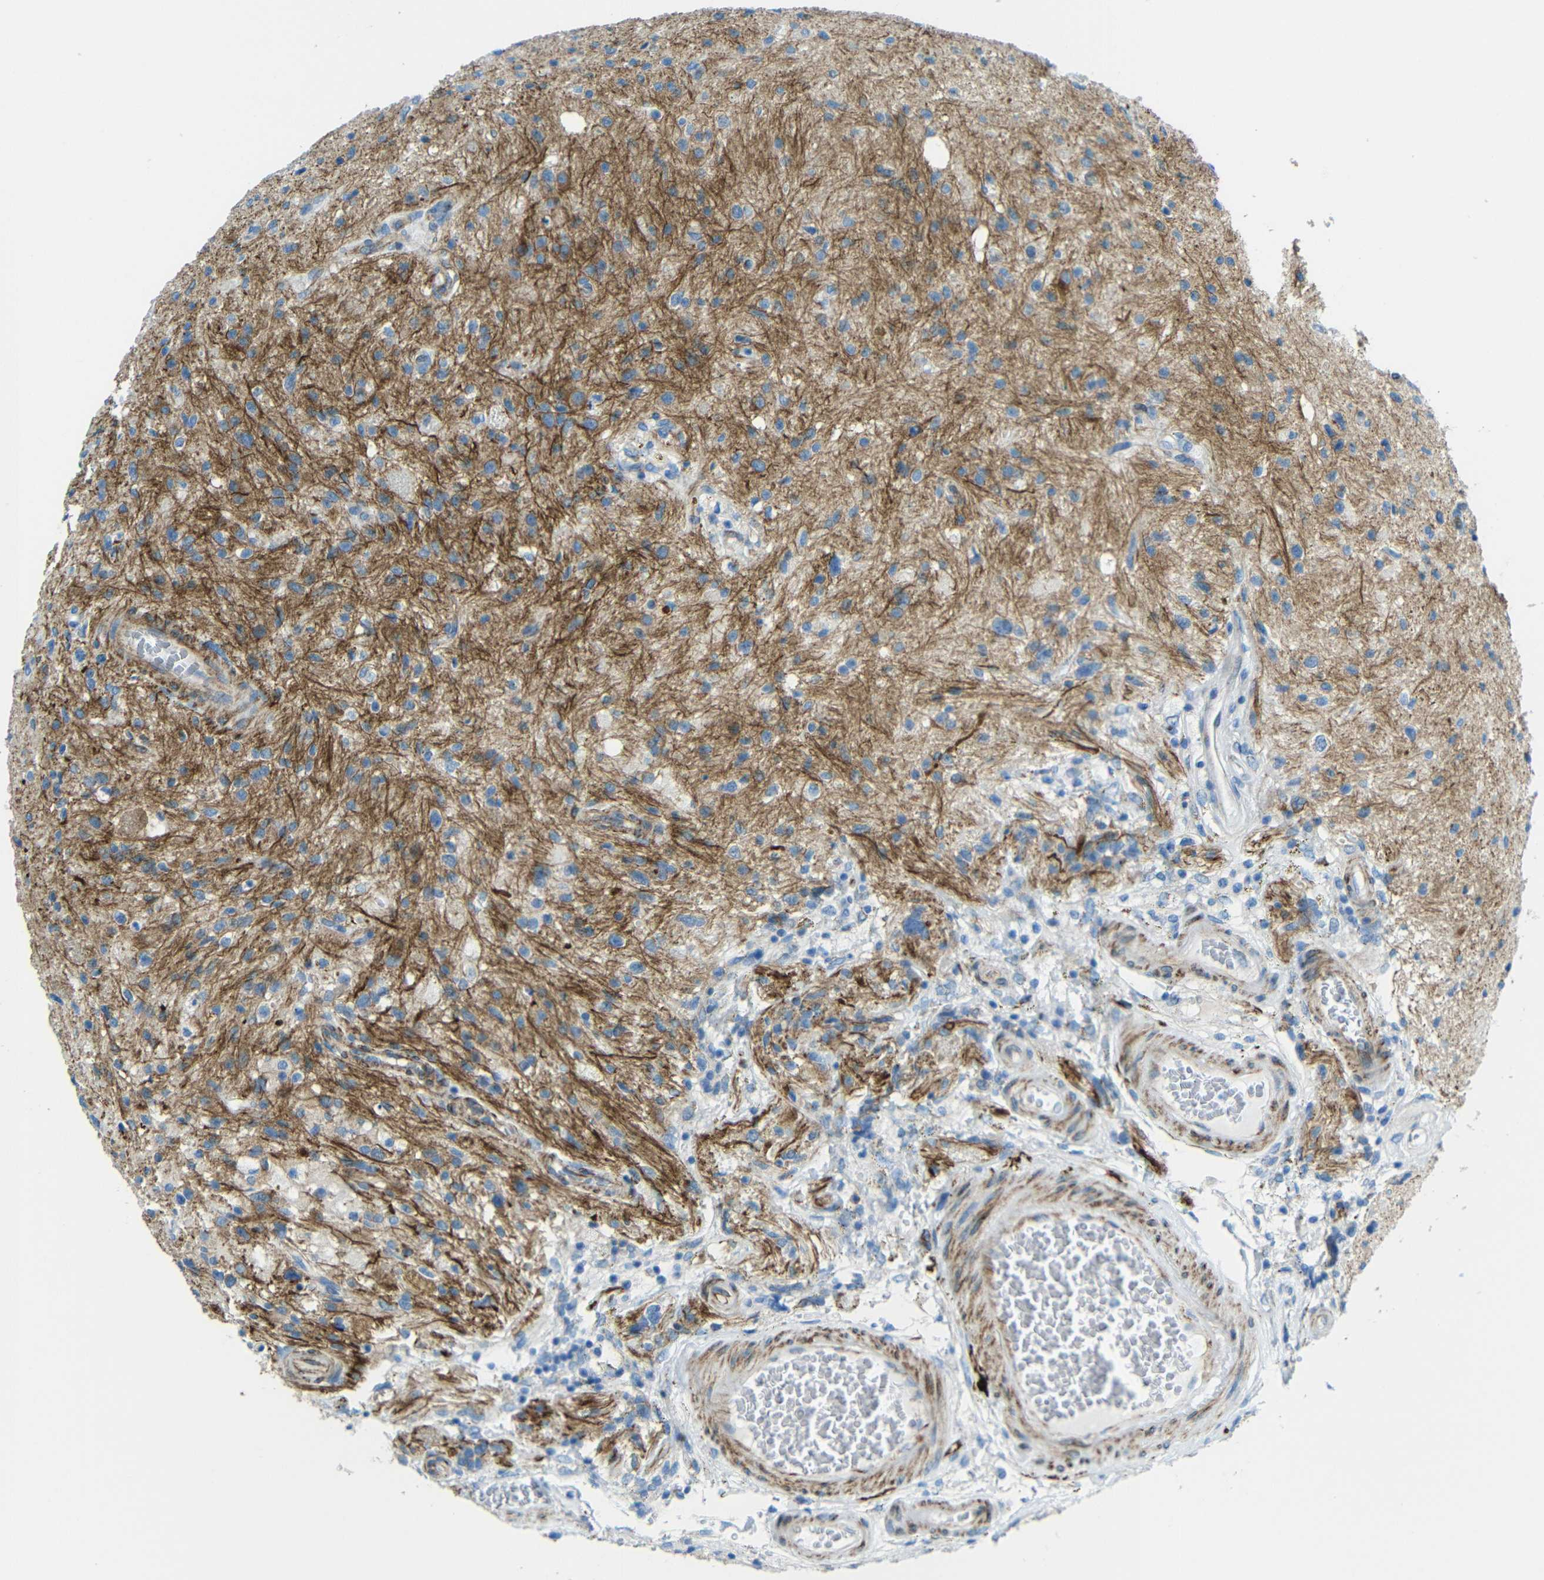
{"staining": {"intensity": "strong", "quantity": "25%-75%", "location": "cytoplasmic/membranous"}, "tissue": "glioma", "cell_type": "Tumor cells", "image_type": "cancer", "snomed": [{"axis": "morphology", "description": "Glioma, malignant, High grade"}, {"axis": "topography", "description": "Brain"}], "caption": "Immunohistochemical staining of malignant high-grade glioma shows high levels of strong cytoplasmic/membranous positivity in about 25%-75% of tumor cells. (IHC, brightfield microscopy, high magnification).", "gene": "TUBB4B", "patient": {"sex": "male", "age": 33}}